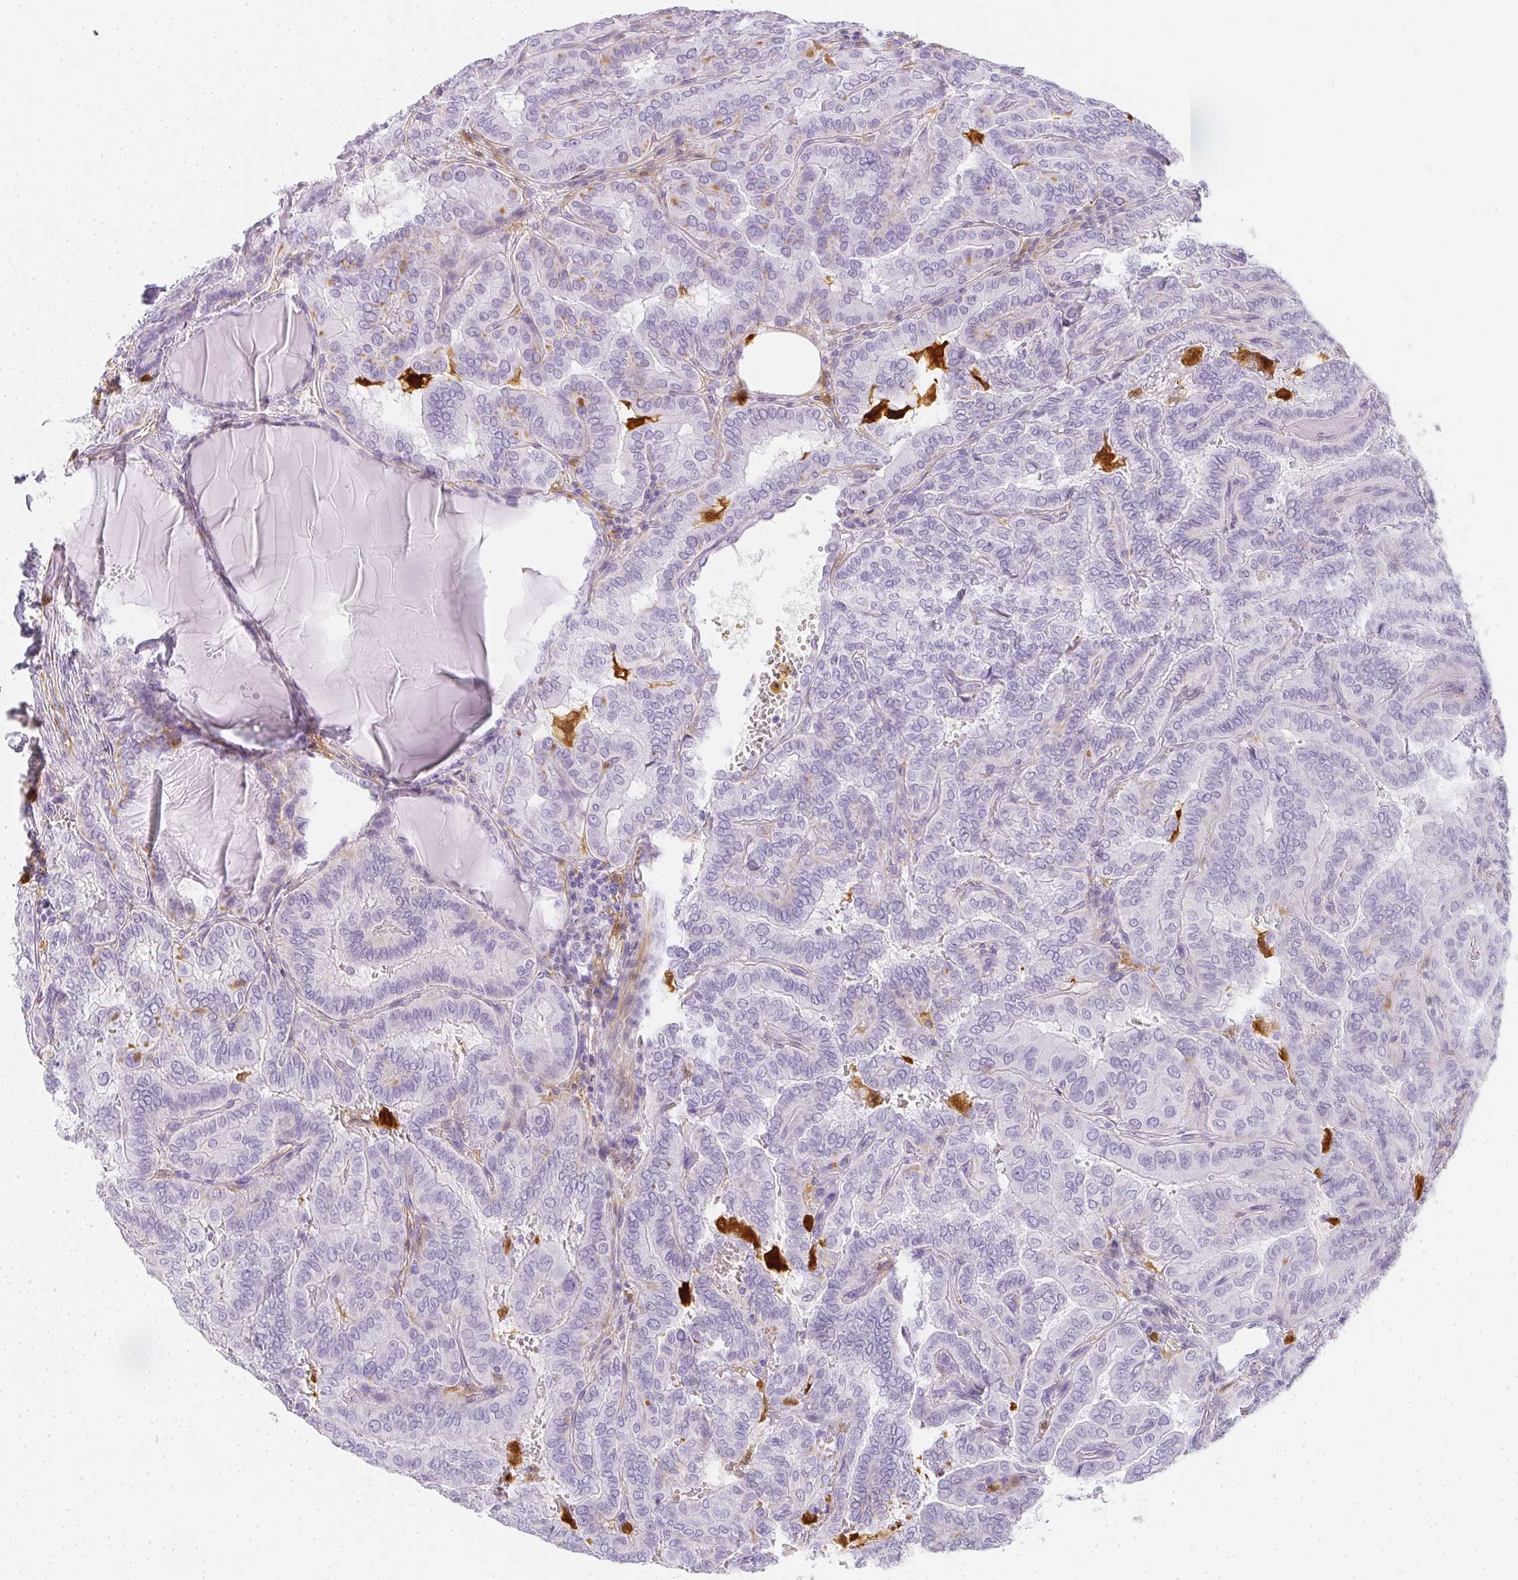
{"staining": {"intensity": "negative", "quantity": "none", "location": "none"}, "tissue": "thyroid cancer", "cell_type": "Tumor cells", "image_type": "cancer", "snomed": [{"axis": "morphology", "description": "Papillary adenocarcinoma, NOS"}, {"axis": "topography", "description": "Thyroid gland"}], "caption": "Human thyroid papillary adenocarcinoma stained for a protein using immunohistochemistry (IHC) displays no positivity in tumor cells.", "gene": "HK3", "patient": {"sex": "female", "age": 46}}